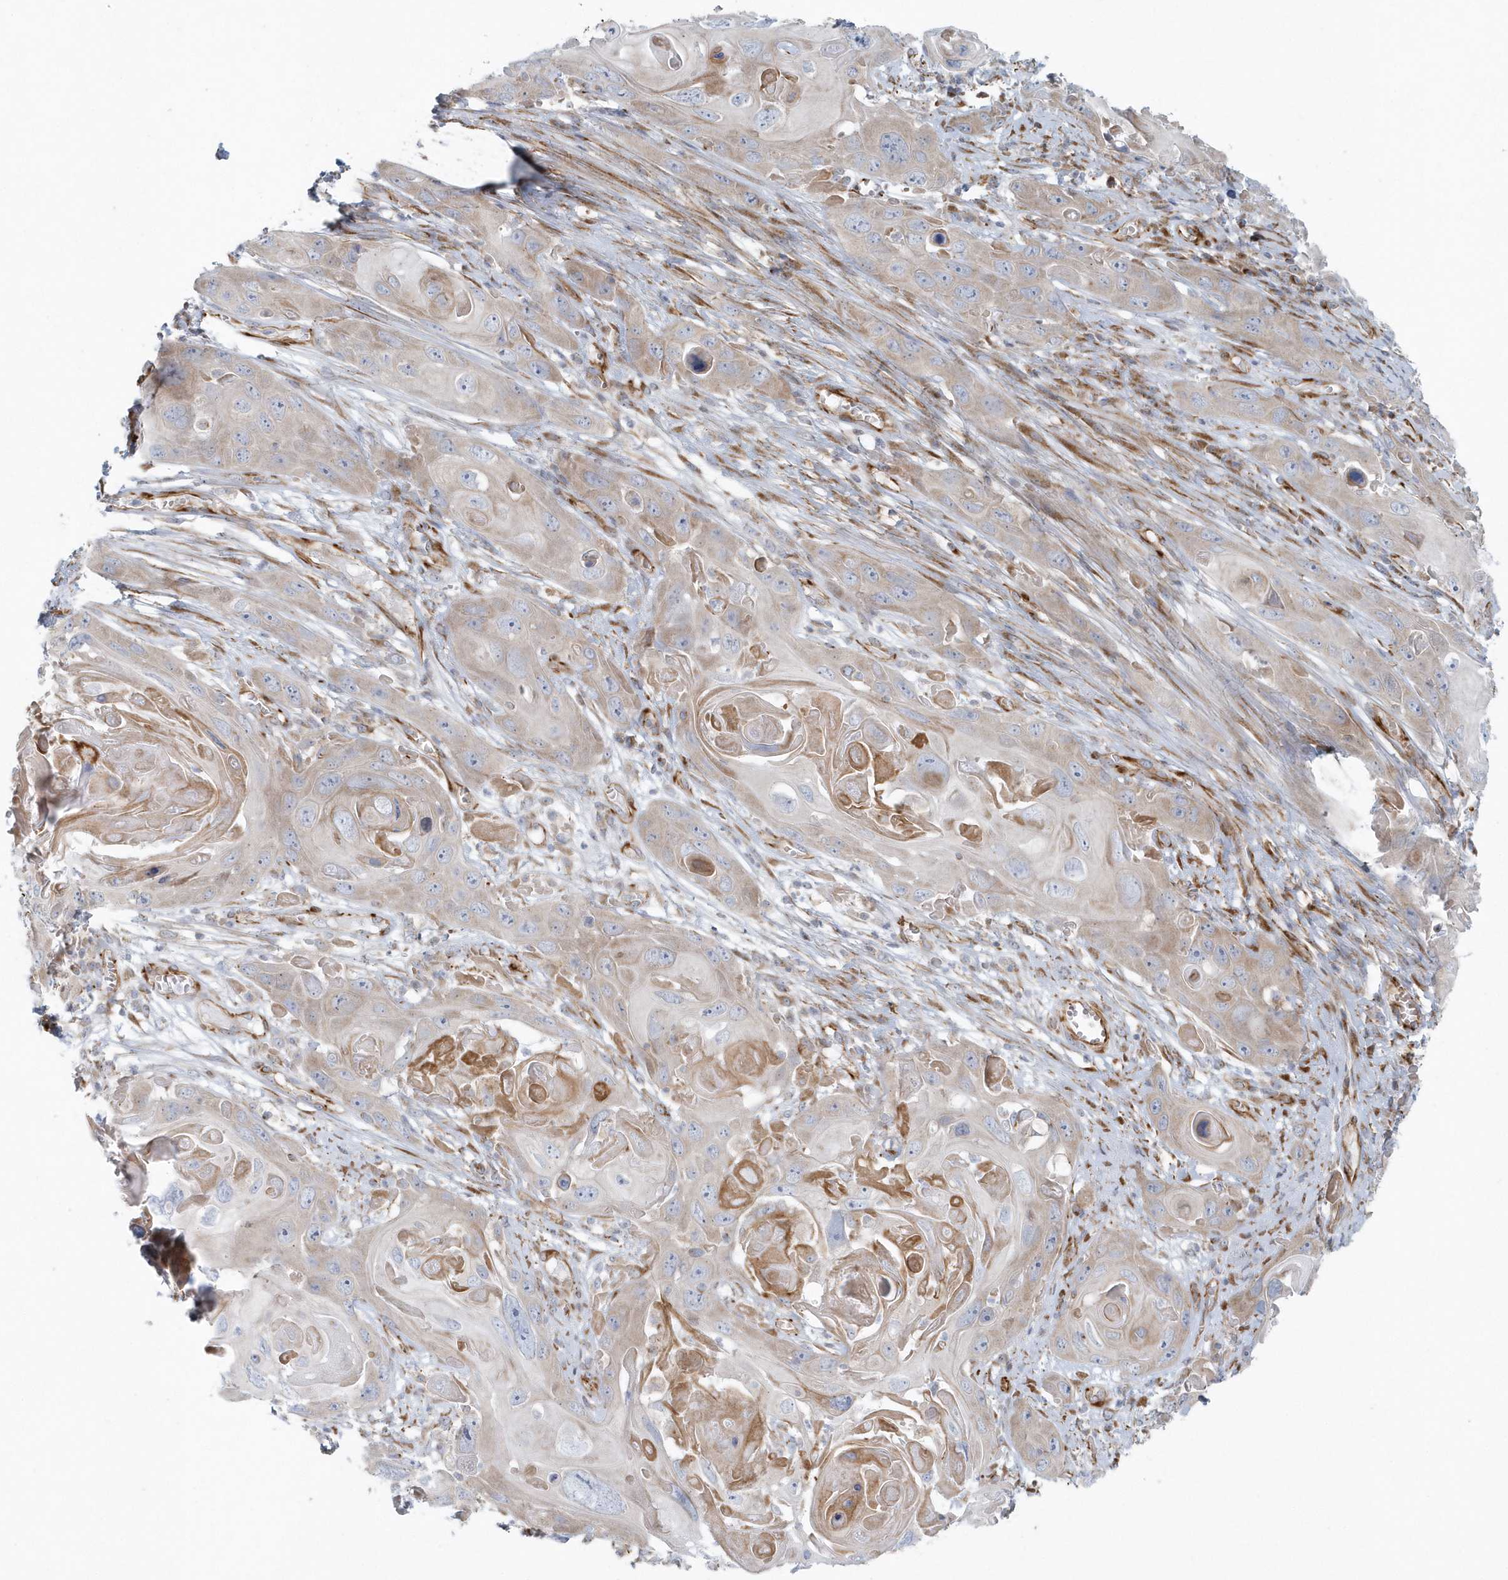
{"staining": {"intensity": "moderate", "quantity": "<25%", "location": "cytoplasmic/membranous"}, "tissue": "skin cancer", "cell_type": "Tumor cells", "image_type": "cancer", "snomed": [{"axis": "morphology", "description": "Squamous cell carcinoma, NOS"}, {"axis": "topography", "description": "Skin"}], "caption": "Immunohistochemistry (DAB (3,3'-diaminobenzidine)) staining of human skin cancer exhibits moderate cytoplasmic/membranous protein positivity in approximately <25% of tumor cells.", "gene": "GPR152", "patient": {"sex": "male", "age": 55}}